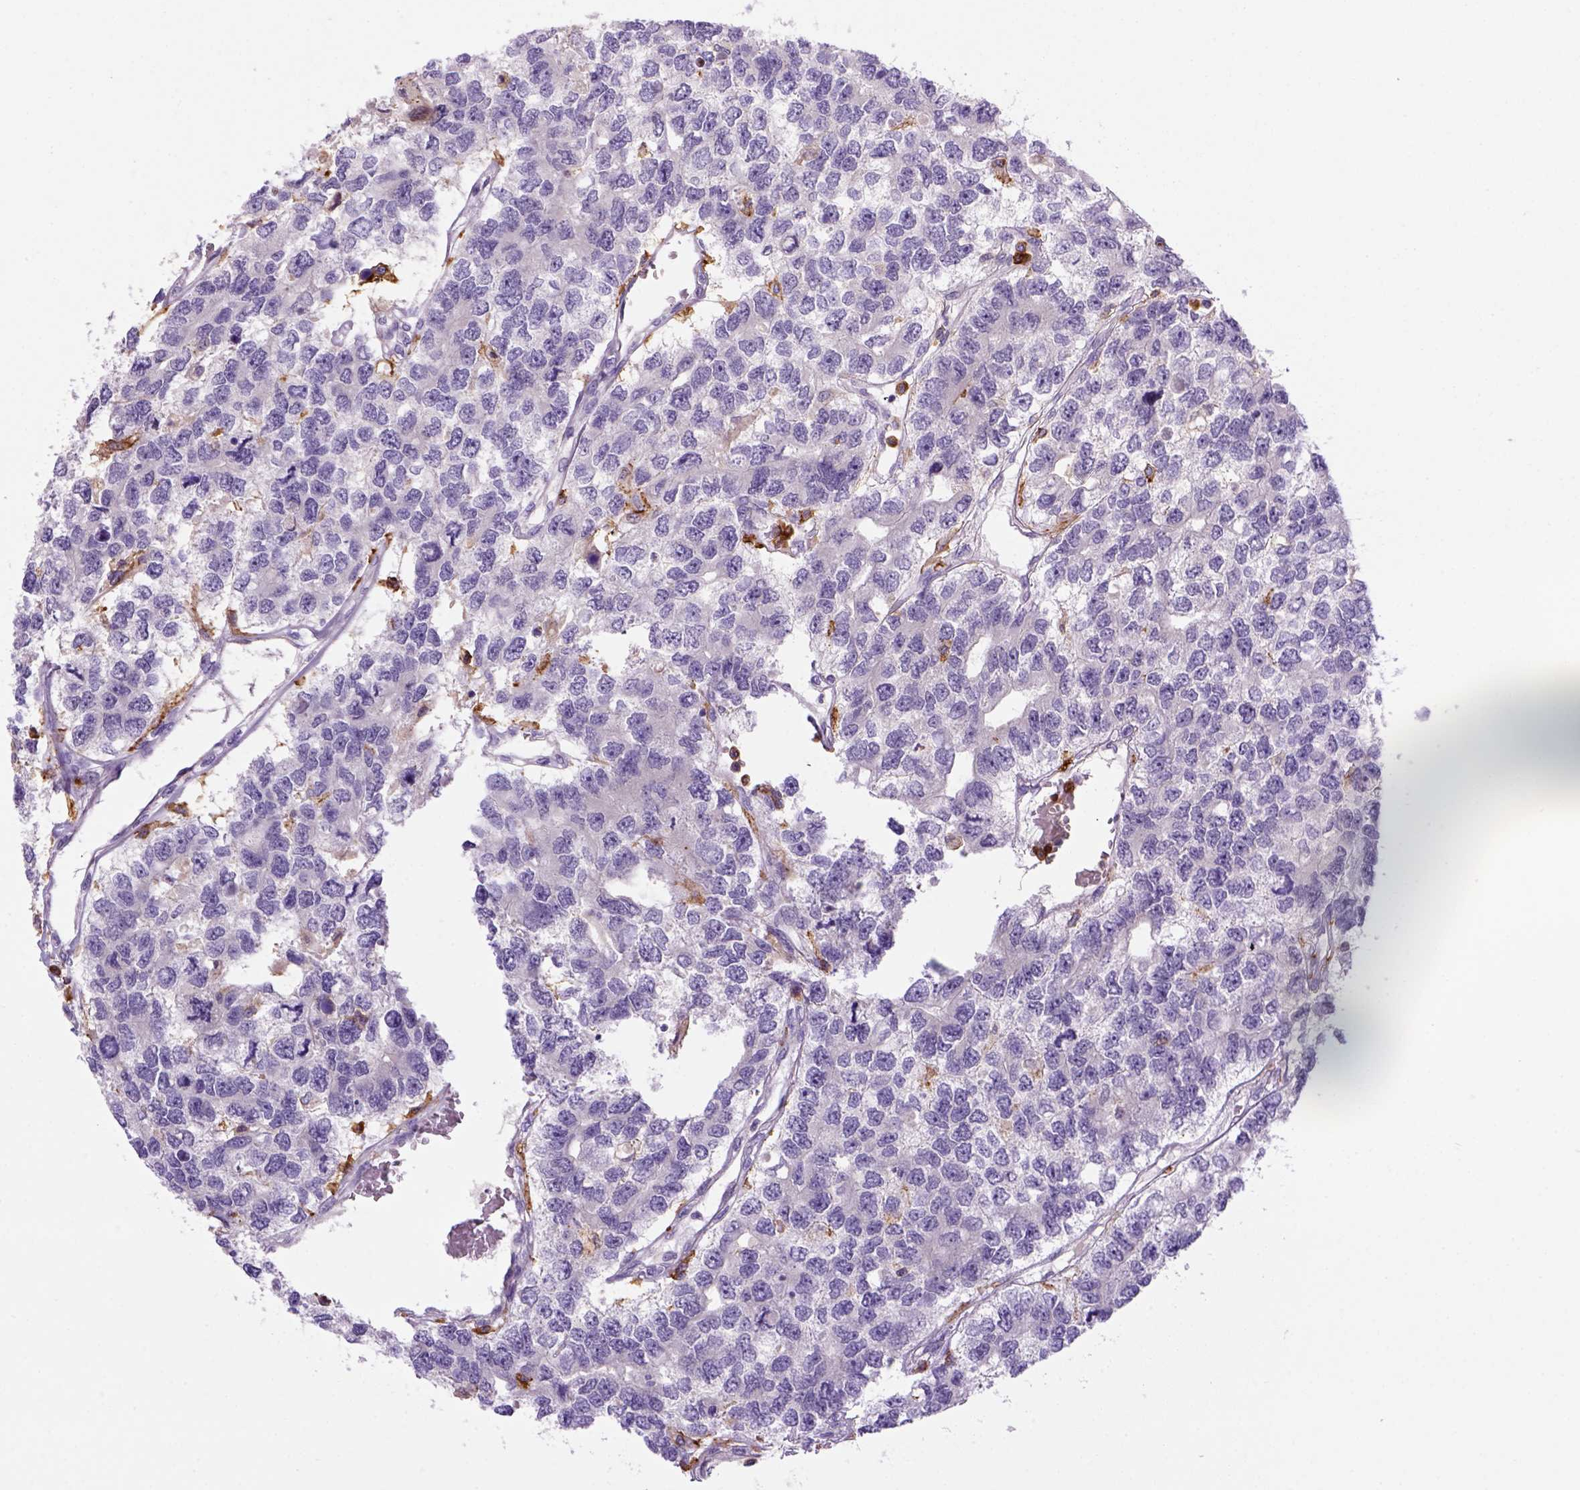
{"staining": {"intensity": "negative", "quantity": "none", "location": "none"}, "tissue": "testis cancer", "cell_type": "Tumor cells", "image_type": "cancer", "snomed": [{"axis": "morphology", "description": "Seminoma, NOS"}, {"axis": "topography", "description": "Testis"}], "caption": "This is an immunohistochemistry (IHC) image of testis seminoma. There is no staining in tumor cells.", "gene": "CD14", "patient": {"sex": "male", "age": 52}}